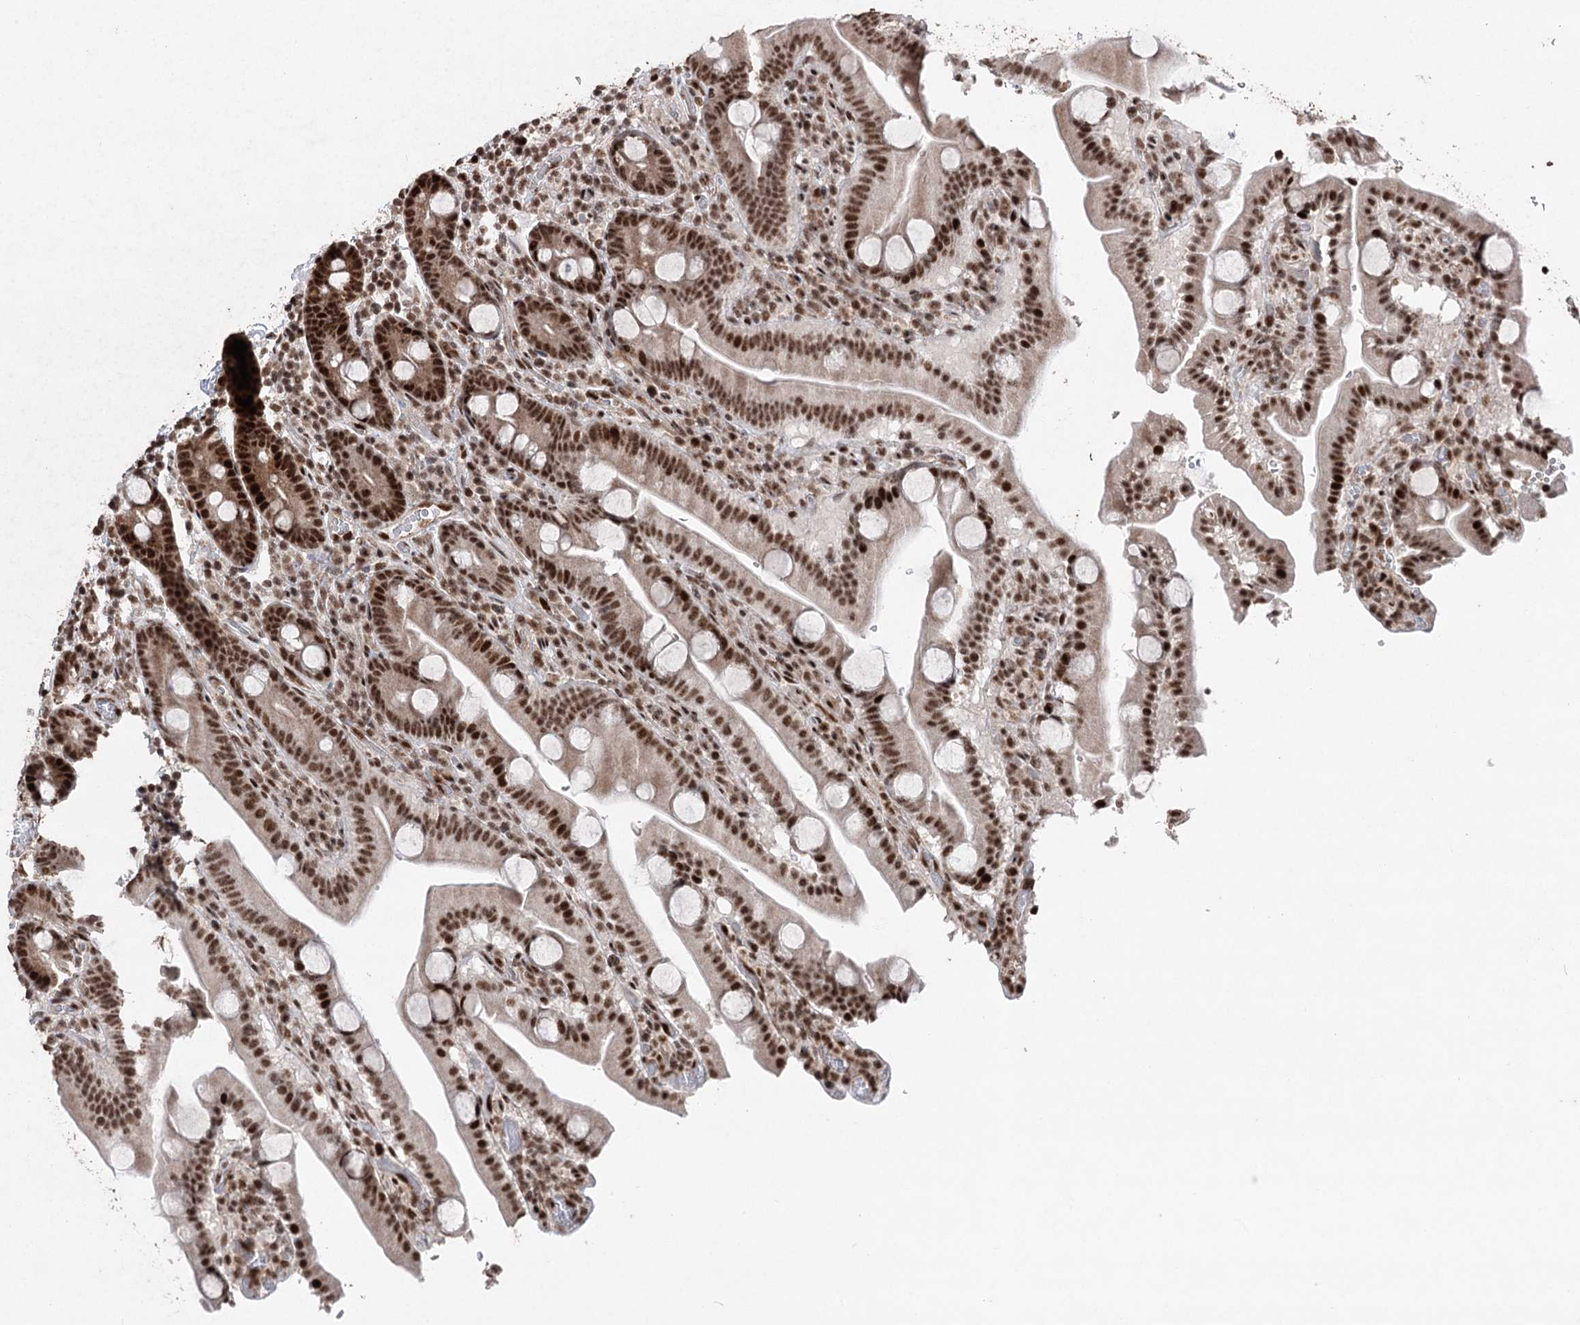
{"staining": {"intensity": "strong", "quantity": ">75%", "location": "nuclear"}, "tissue": "duodenum", "cell_type": "Glandular cells", "image_type": "normal", "snomed": [{"axis": "morphology", "description": "Normal tissue, NOS"}, {"axis": "topography", "description": "Duodenum"}], "caption": "Human duodenum stained for a protein (brown) demonstrates strong nuclear positive staining in approximately >75% of glandular cells.", "gene": "PDCD4", "patient": {"sex": "male", "age": 55}}